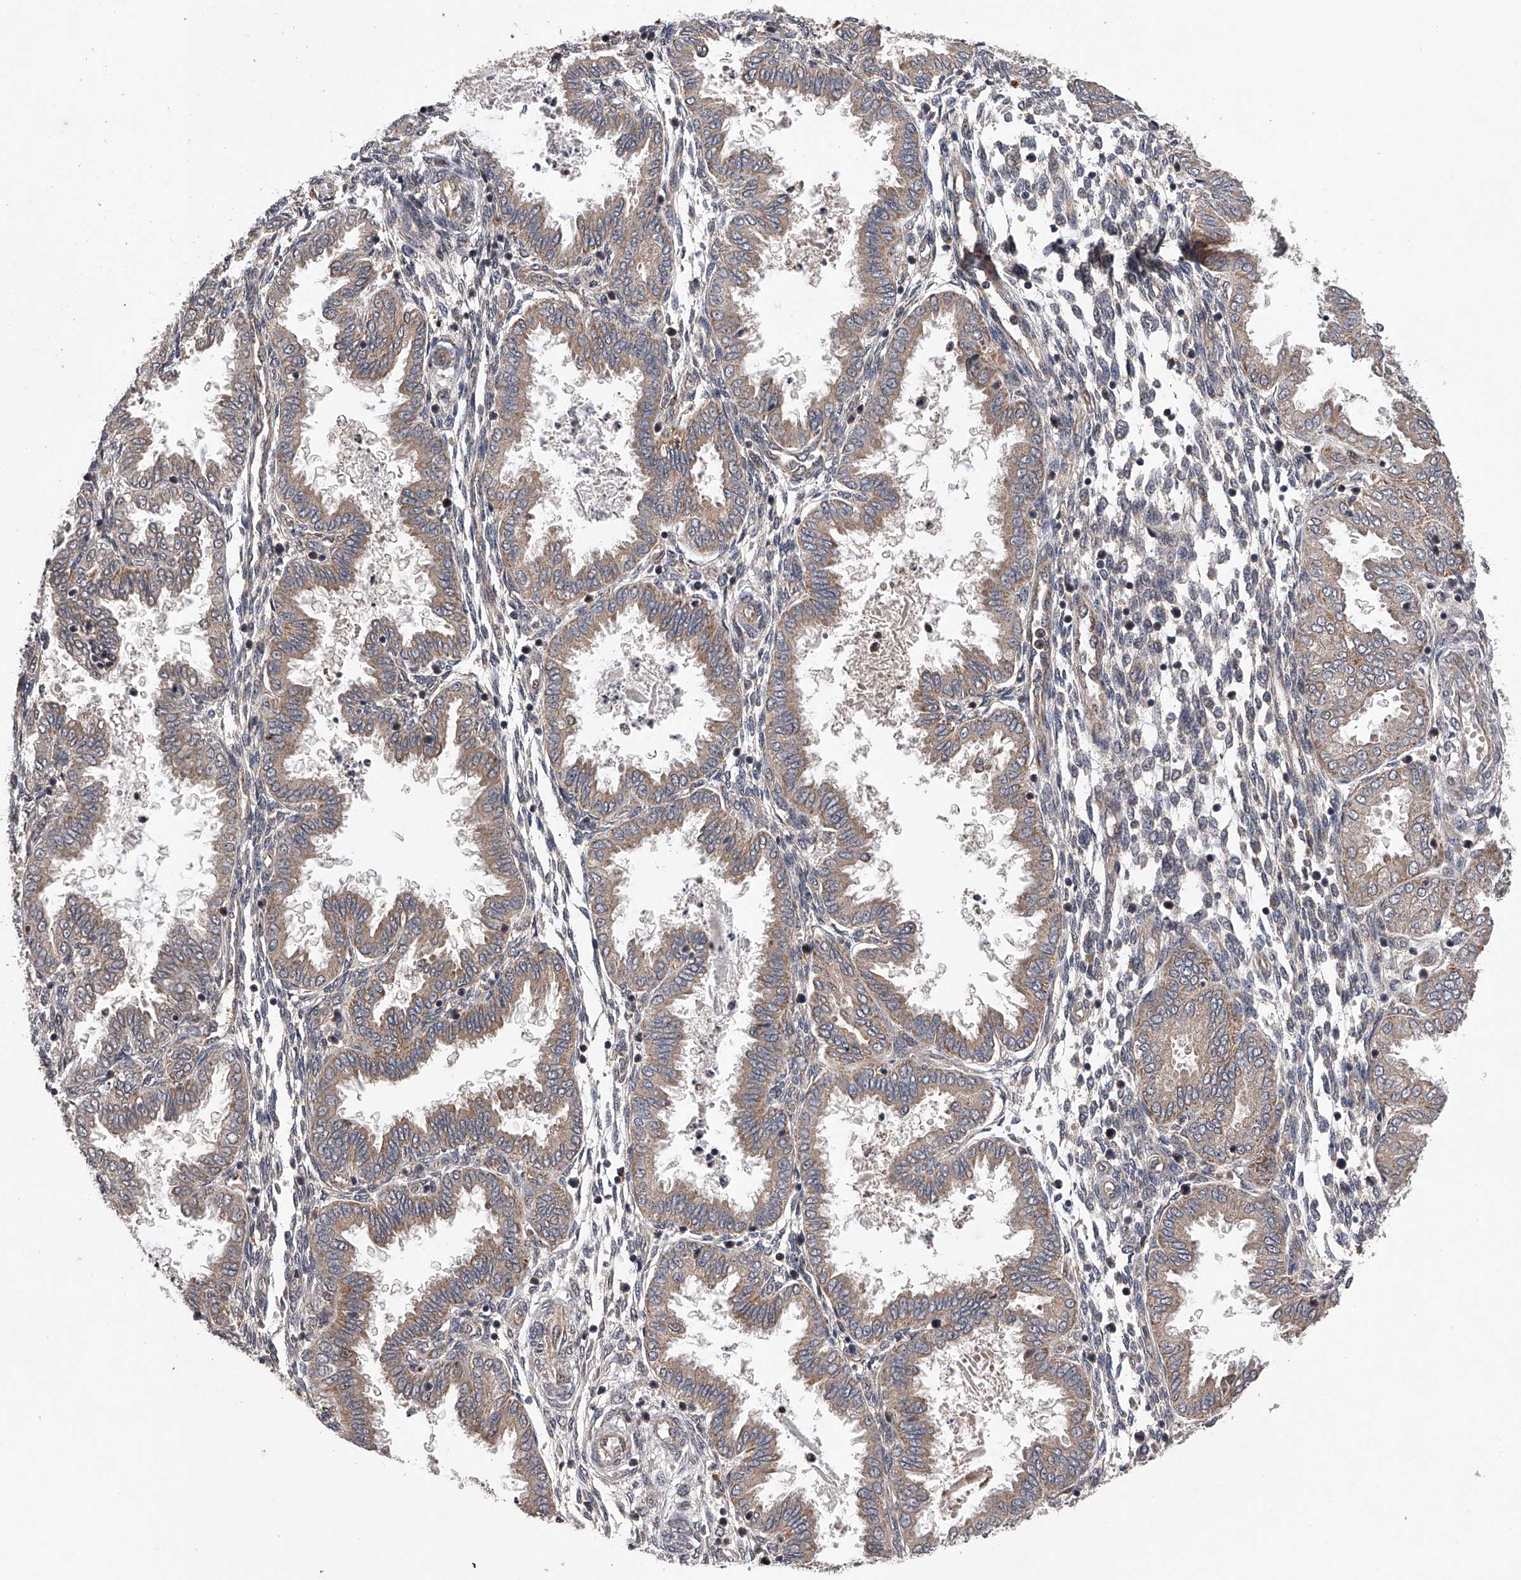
{"staining": {"intensity": "negative", "quantity": "none", "location": "none"}, "tissue": "endometrium", "cell_type": "Cells in endometrial stroma", "image_type": "normal", "snomed": [{"axis": "morphology", "description": "Normal tissue, NOS"}, {"axis": "topography", "description": "Endometrium"}], "caption": "The image displays no significant positivity in cells in endometrial stroma of endometrium. (Stains: DAB immunohistochemistry with hematoxylin counter stain, Microscopy: brightfield microscopy at high magnification).", "gene": "MAP3K11", "patient": {"sex": "female", "age": 33}}